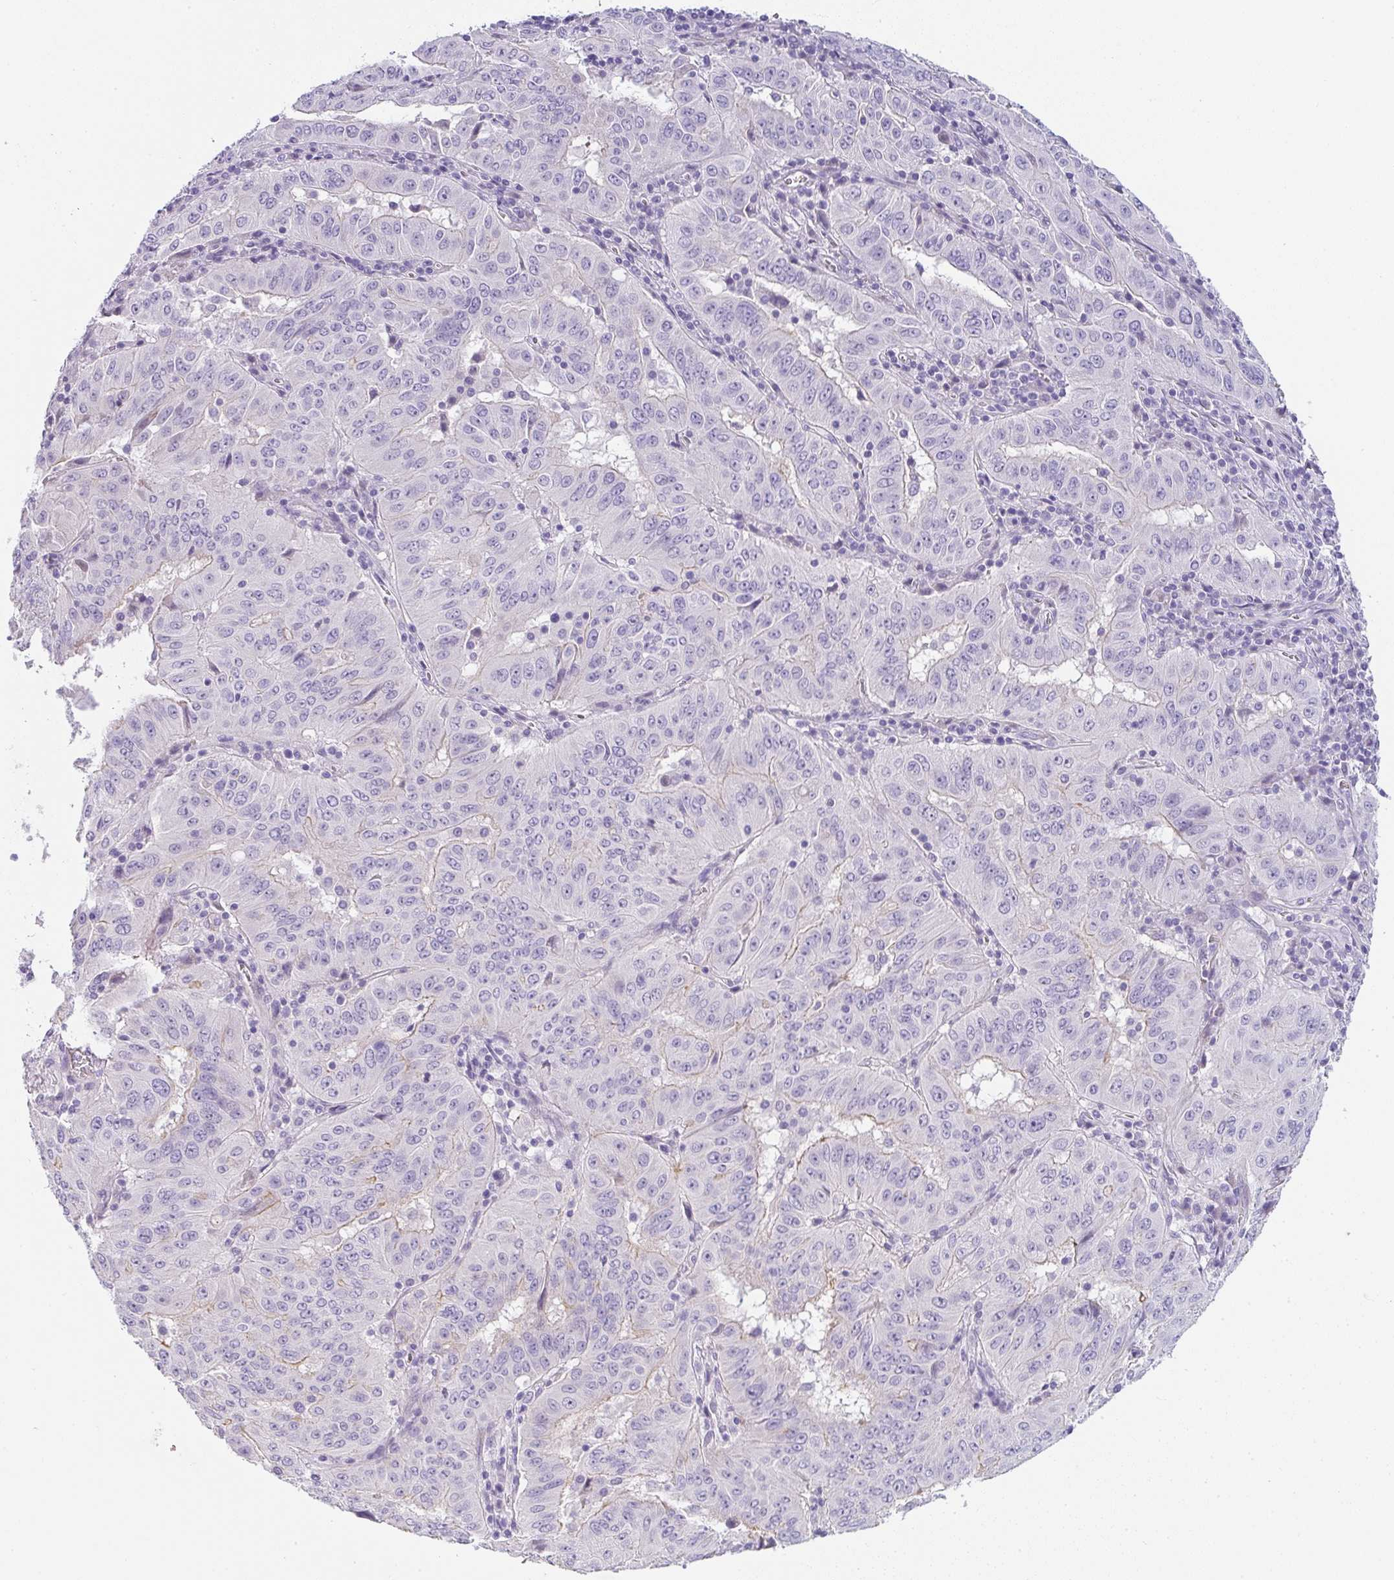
{"staining": {"intensity": "negative", "quantity": "none", "location": "none"}, "tissue": "pancreatic cancer", "cell_type": "Tumor cells", "image_type": "cancer", "snomed": [{"axis": "morphology", "description": "Adenocarcinoma, NOS"}, {"axis": "topography", "description": "Pancreas"}], "caption": "This histopathology image is of adenocarcinoma (pancreatic) stained with IHC to label a protein in brown with the nuclei are counter-stained blue. There is no positivity in tumor cells. (DAB immunohistochemistry, high magnification).", "gene": "LPAR4", "patient": {"sex": "male", "age": 63}}